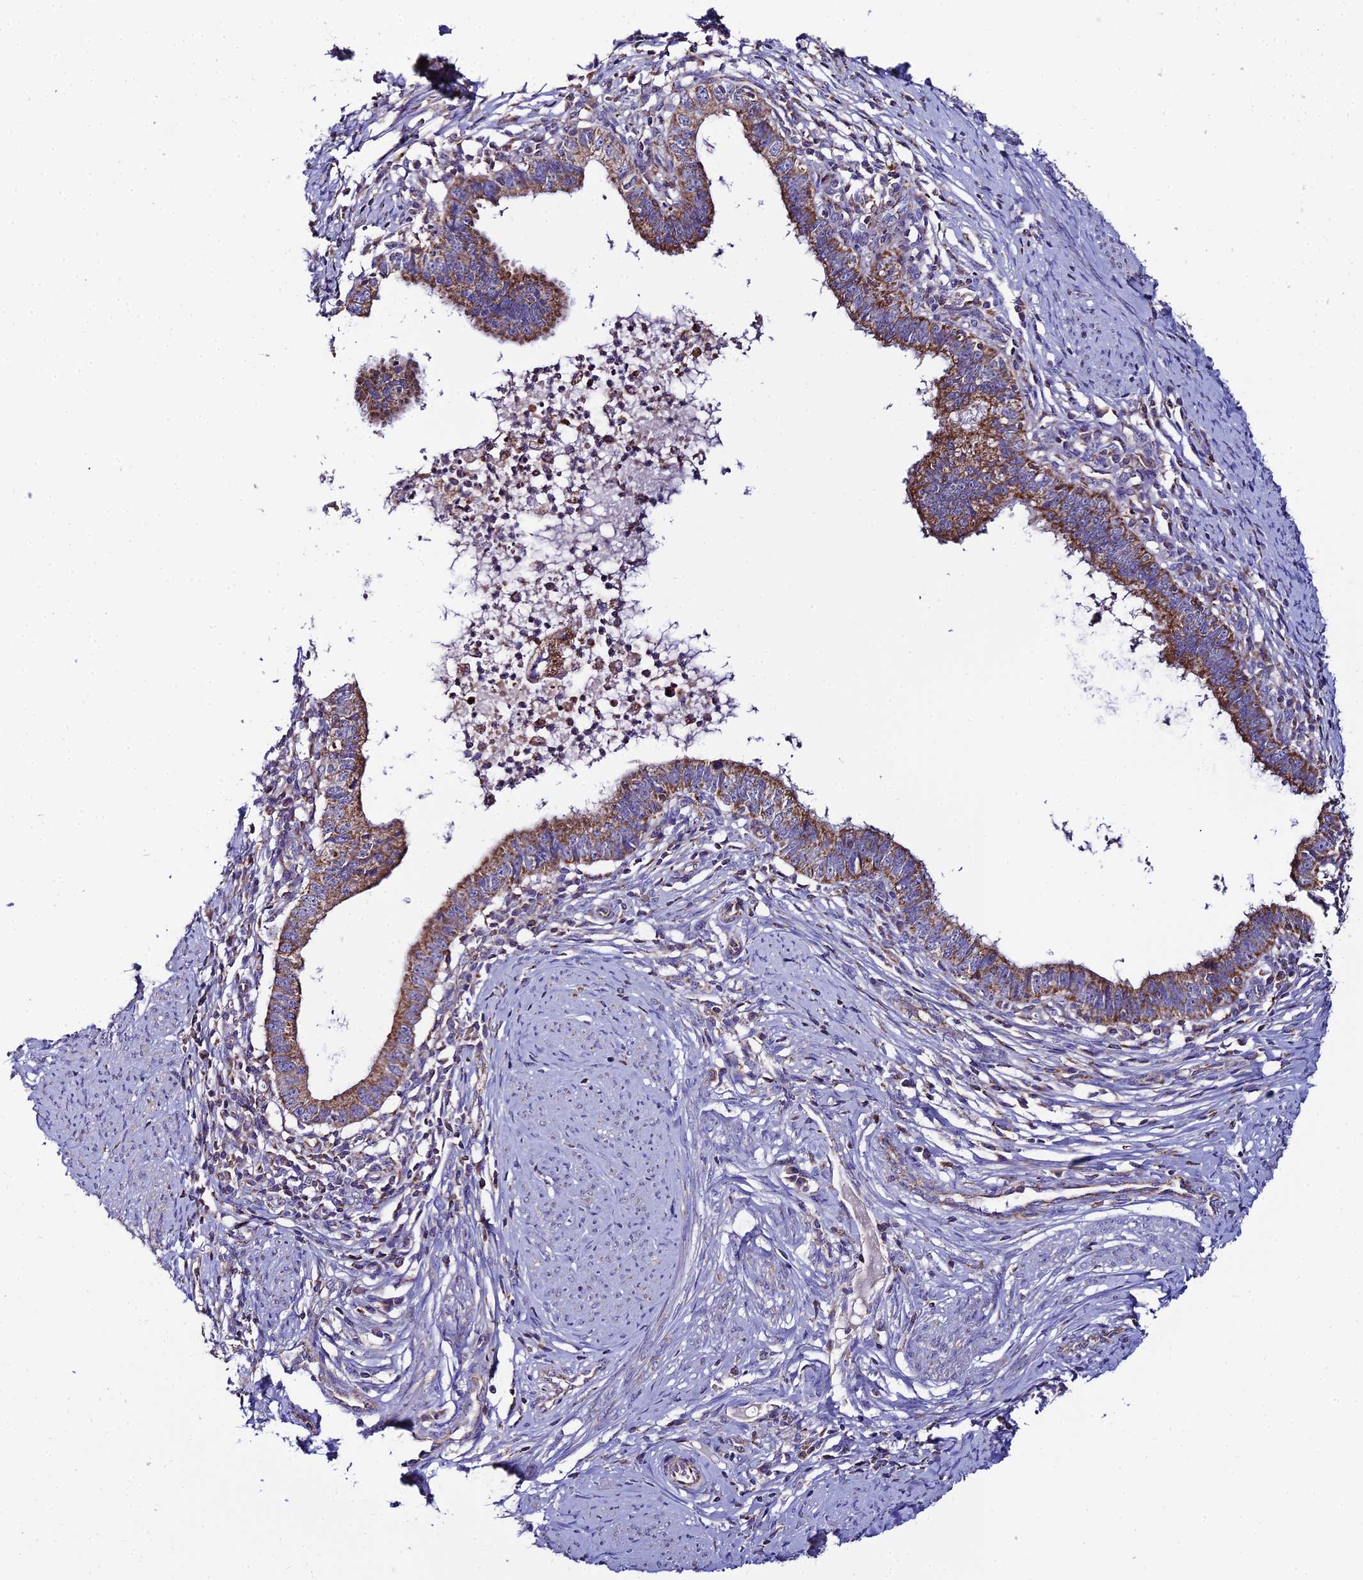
{"staining": {"intensity": "moderate", "quantity": ">75%", "location": "cytoplasmic/membranous"}, "tissue": "cervical cancer", "cell_type": "Tumor cells", "image_type": "cancer", "snomed": [{"axis": "morphology", "description": "Adenocarcinoma, NOS"}, {"axis": "topography", "description": "Cervix"}], "caption": "This micrograph exhibits immunohistochemistry (IHC) staining of human adenocarcinoma (cervical), with medium moderate cytoplasmic/membranous positivity in about >75% of tumor cells.", "gene": "NIPSNAP3A", "patient": {"sex": "female", "age": 36}}